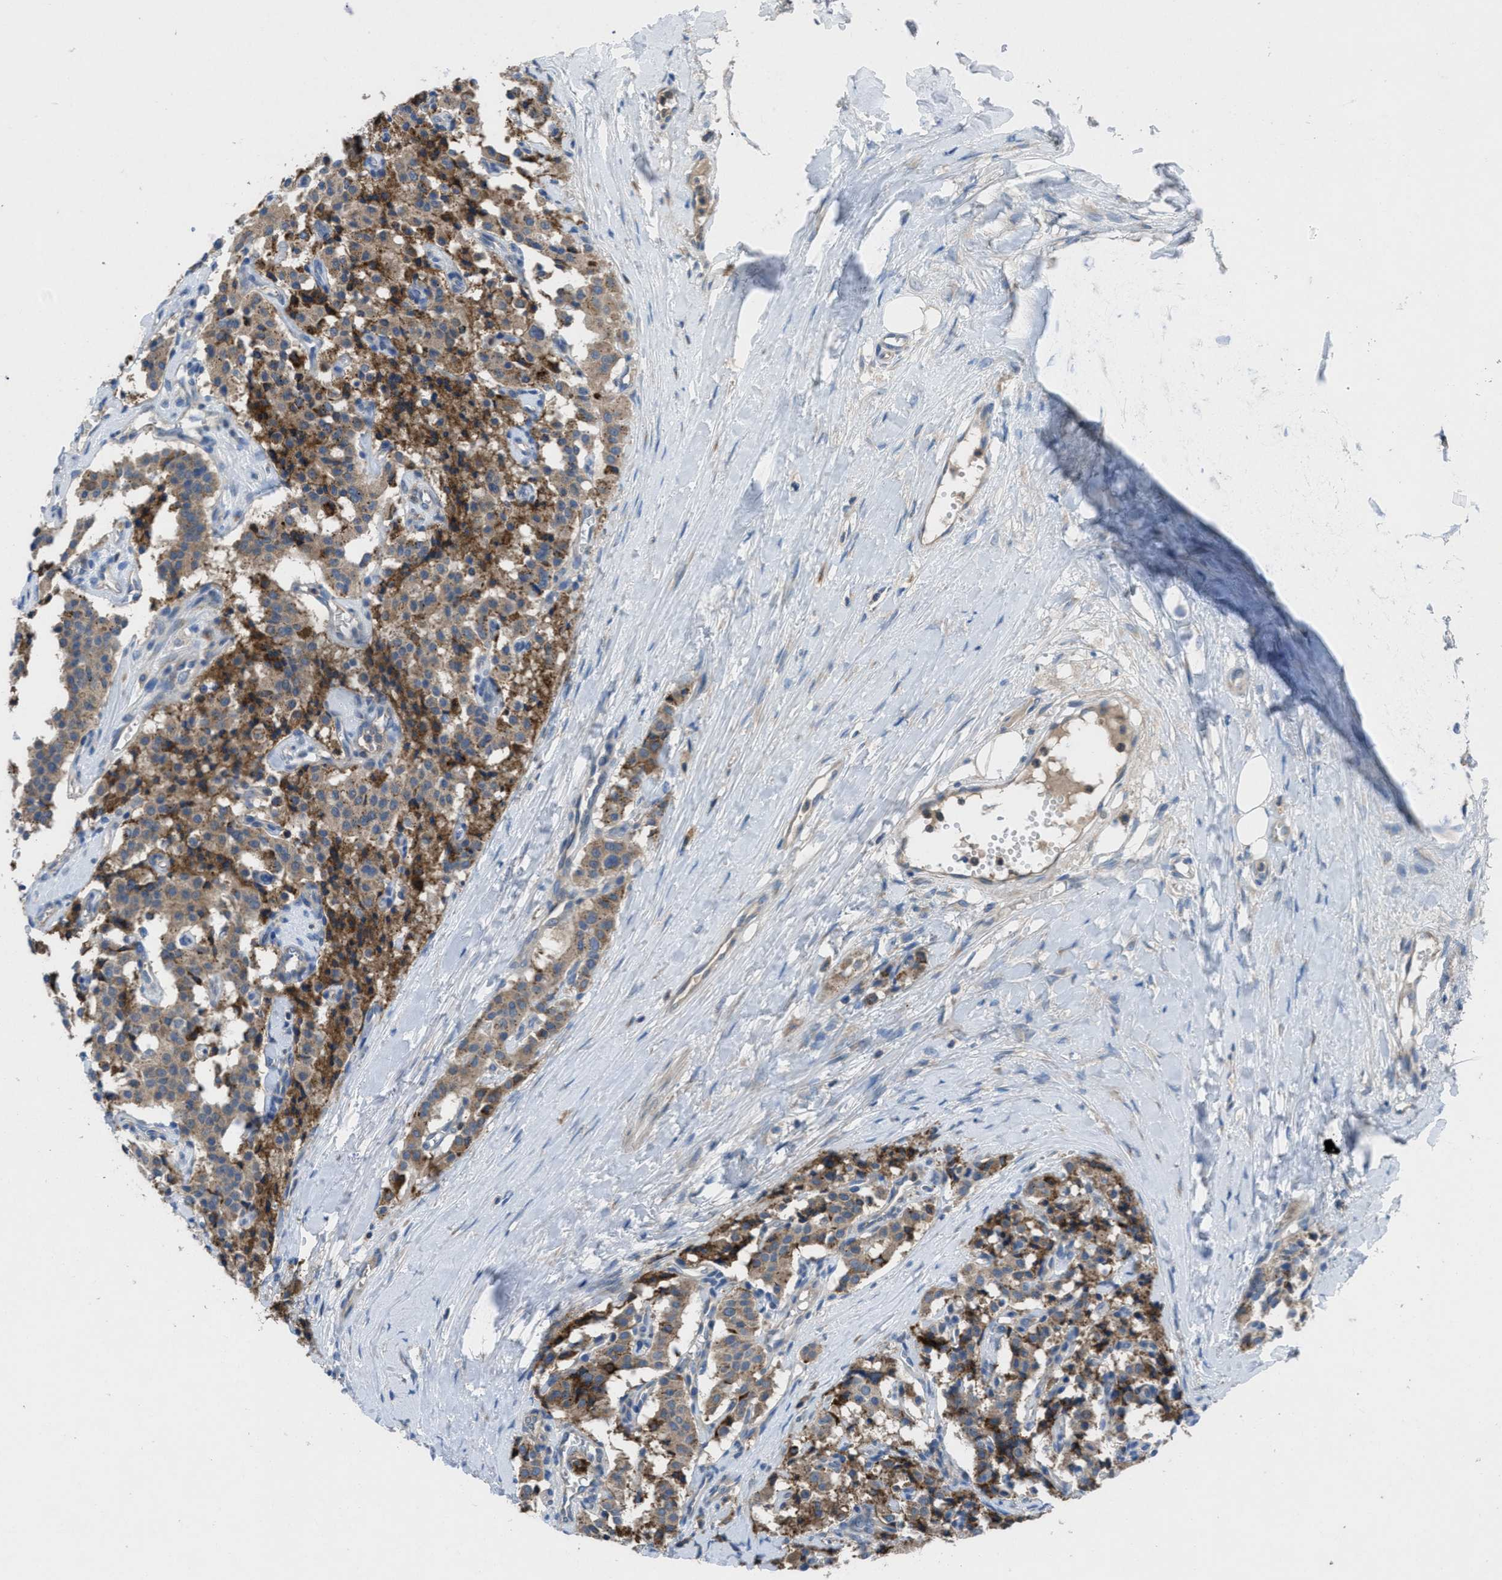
{"staining": {"intensity": "moderate", "quantity": "25%-75%", "location": "cytoplasmic/membranous"}, "tissue": "carcinoid", "cell_type": "Tumor cells", "image_type": "cancer", "snomed": [{"axis": "morphology", "description": "Carcinoid, malignant, NOS"}, {"axis": "topography", "description": "Lung"}], "caption": "DAB (3,3'-diaminobenzidine) immunohistochemical staining of human carcinoid reveals moderate cytoplasmic/membranous protein staining in about 25%-75% of tumor cells.", "gene": "MAP3K20", "patient": {"sex": "male", "age": 30}}